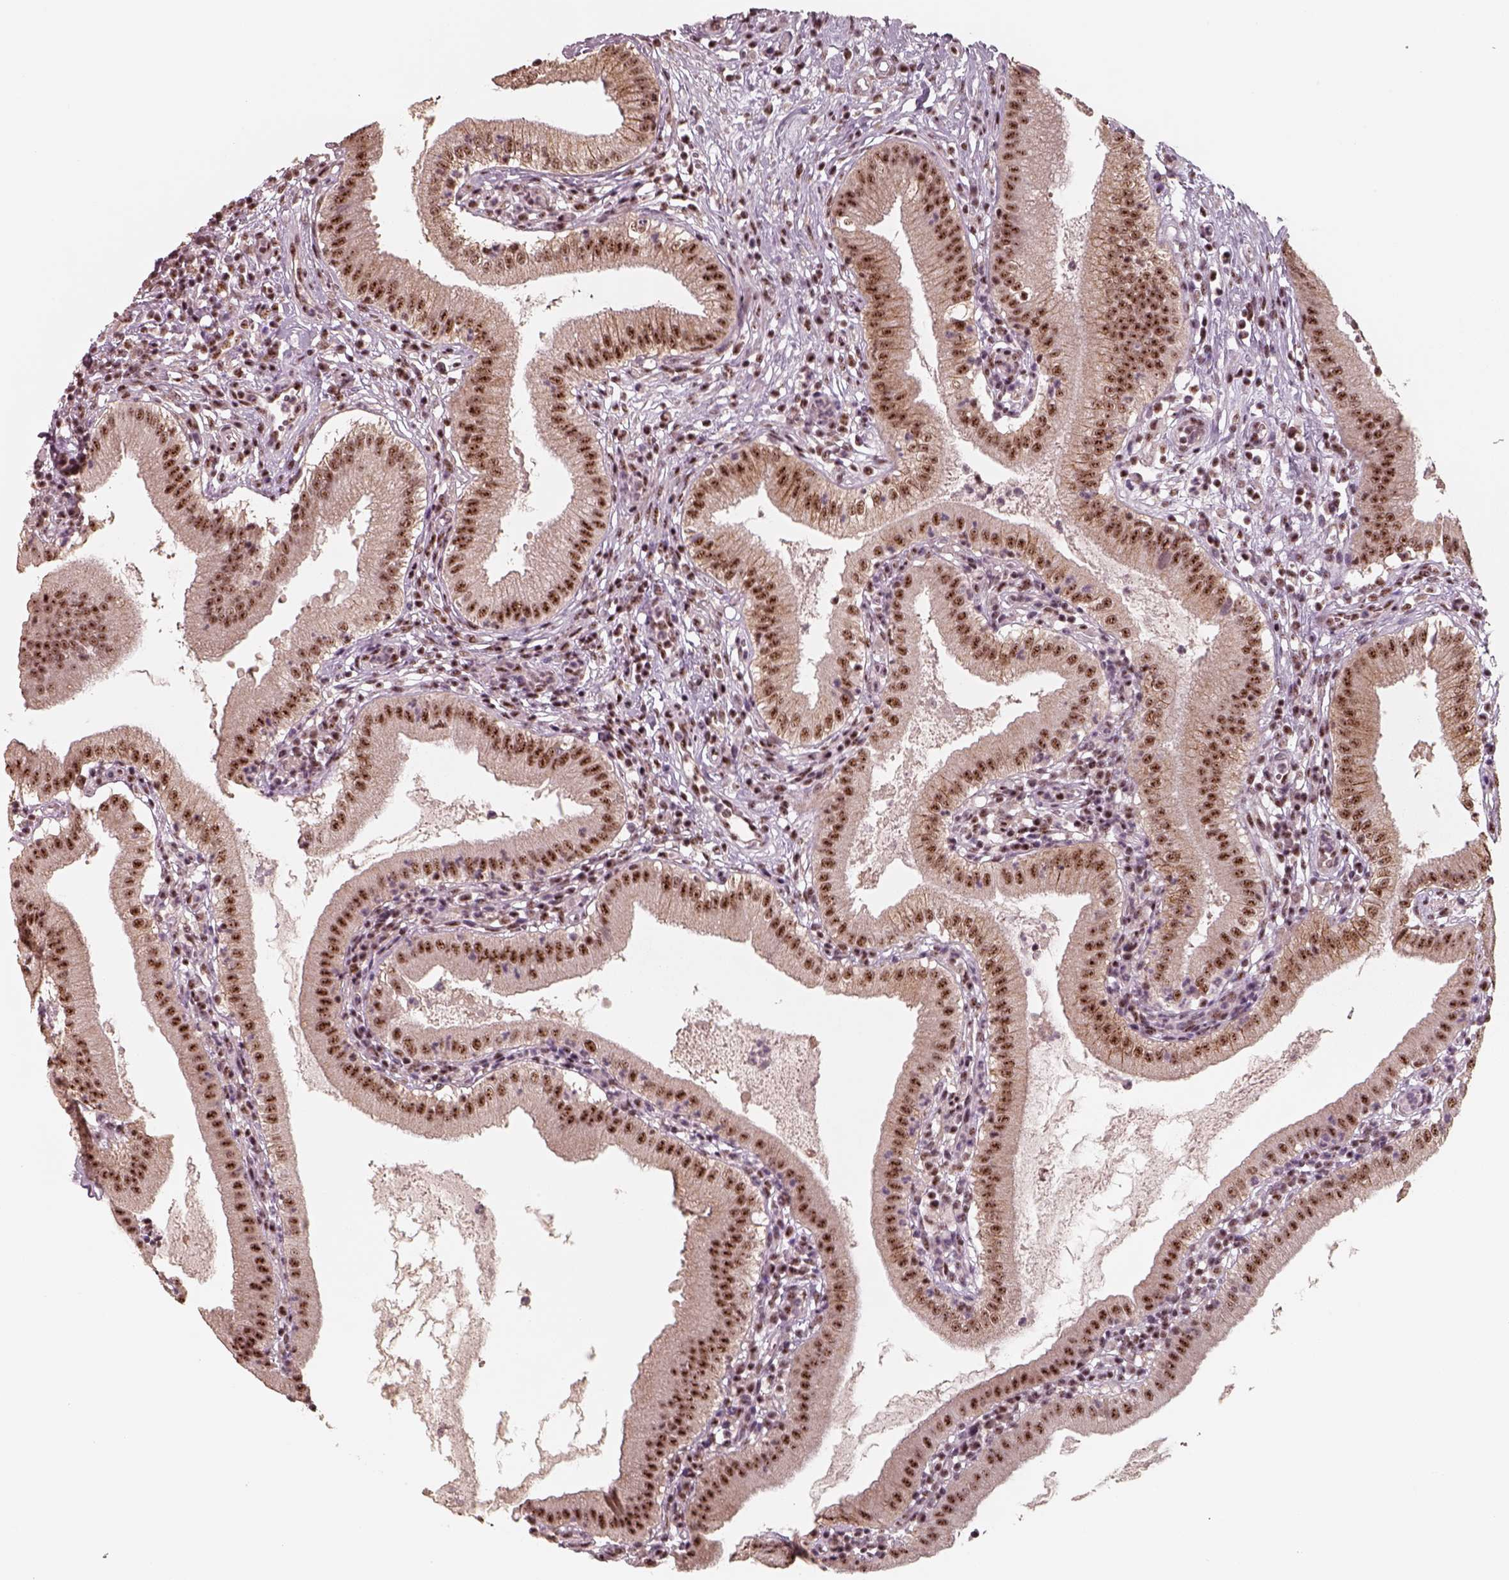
{"staining": {"intensity": "strong", "quantity": ">75%", "location": "nuclear"}, "tissue": "gallbladder", "cell_type": "Glandular cells", "image_type": "normal", "snomed": [{"axis": "morphology", "description": "Normal tissue, NOS"}, {"axis": "topography", "description": "Gallbladder"}], "caption": "Immunohistochemical staining of normal human gallbladder displays >75% levels of strong nuclear protein positivity in approximately >75% of glandular cells.", "gene": "ATXN7L3", "patient": {"sex": "female", "age": 65}}